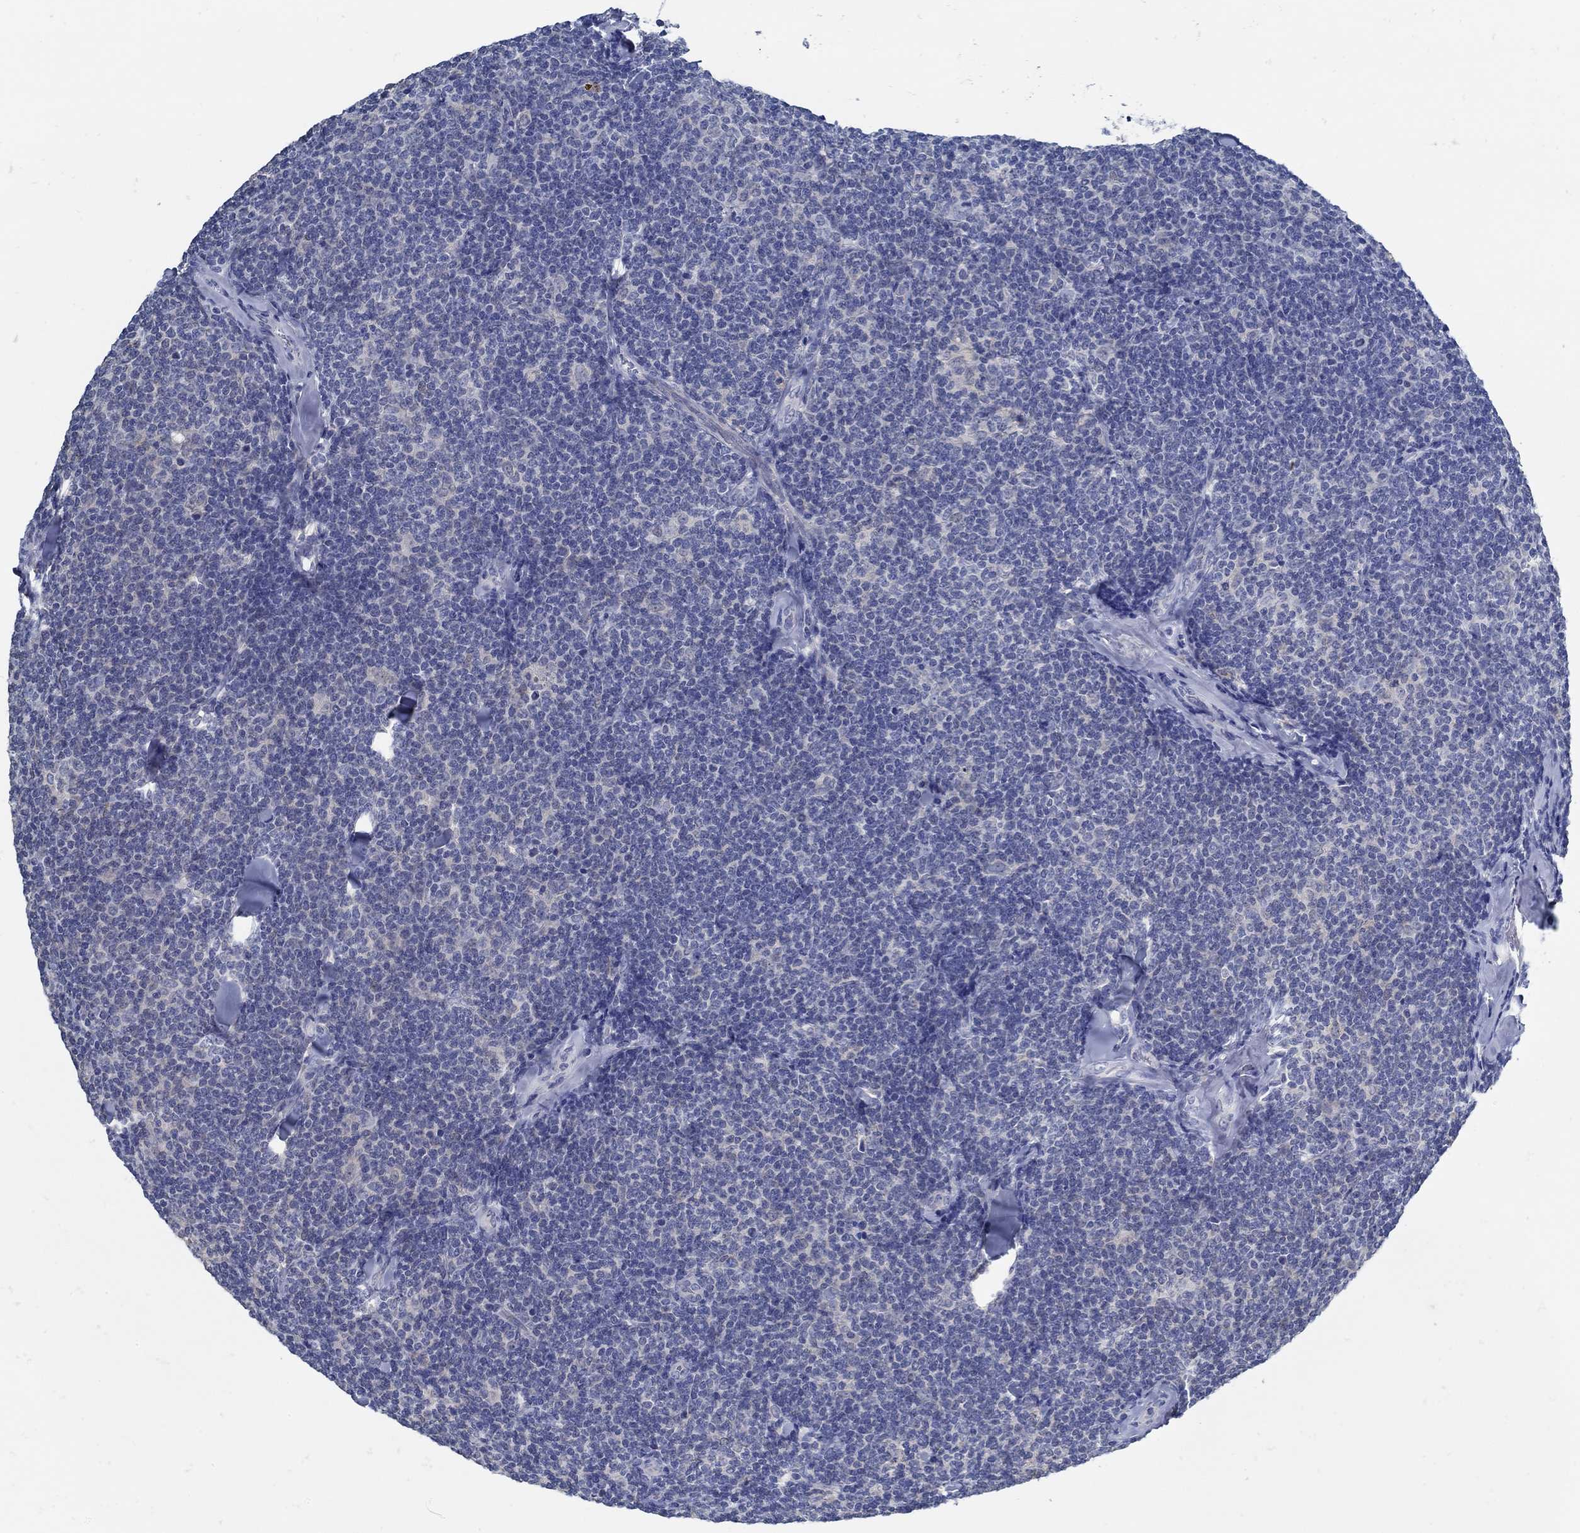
{"staining": {"intensity": "negative", "quantity": "none", "location": "none"}, "tissue": "lymphoma", "cell_type": "Tumor cells", "image_type": "cancer", "snomed": [{"axis": "morphology", "description": "Malignant lymphoma, non-Hodgkin's type, Low grade"}, {"axis": "topography", "description": "Lymph node"}], "caption": "Human malignant lymphoma, non-Hodgkin's type (low-grade) stained for a protein using immunohistochemistry (IHC) exhibits no staining in tumor cells.", "gene": "ZFAND4", "patient": {"sex": "female", "age": 56}}